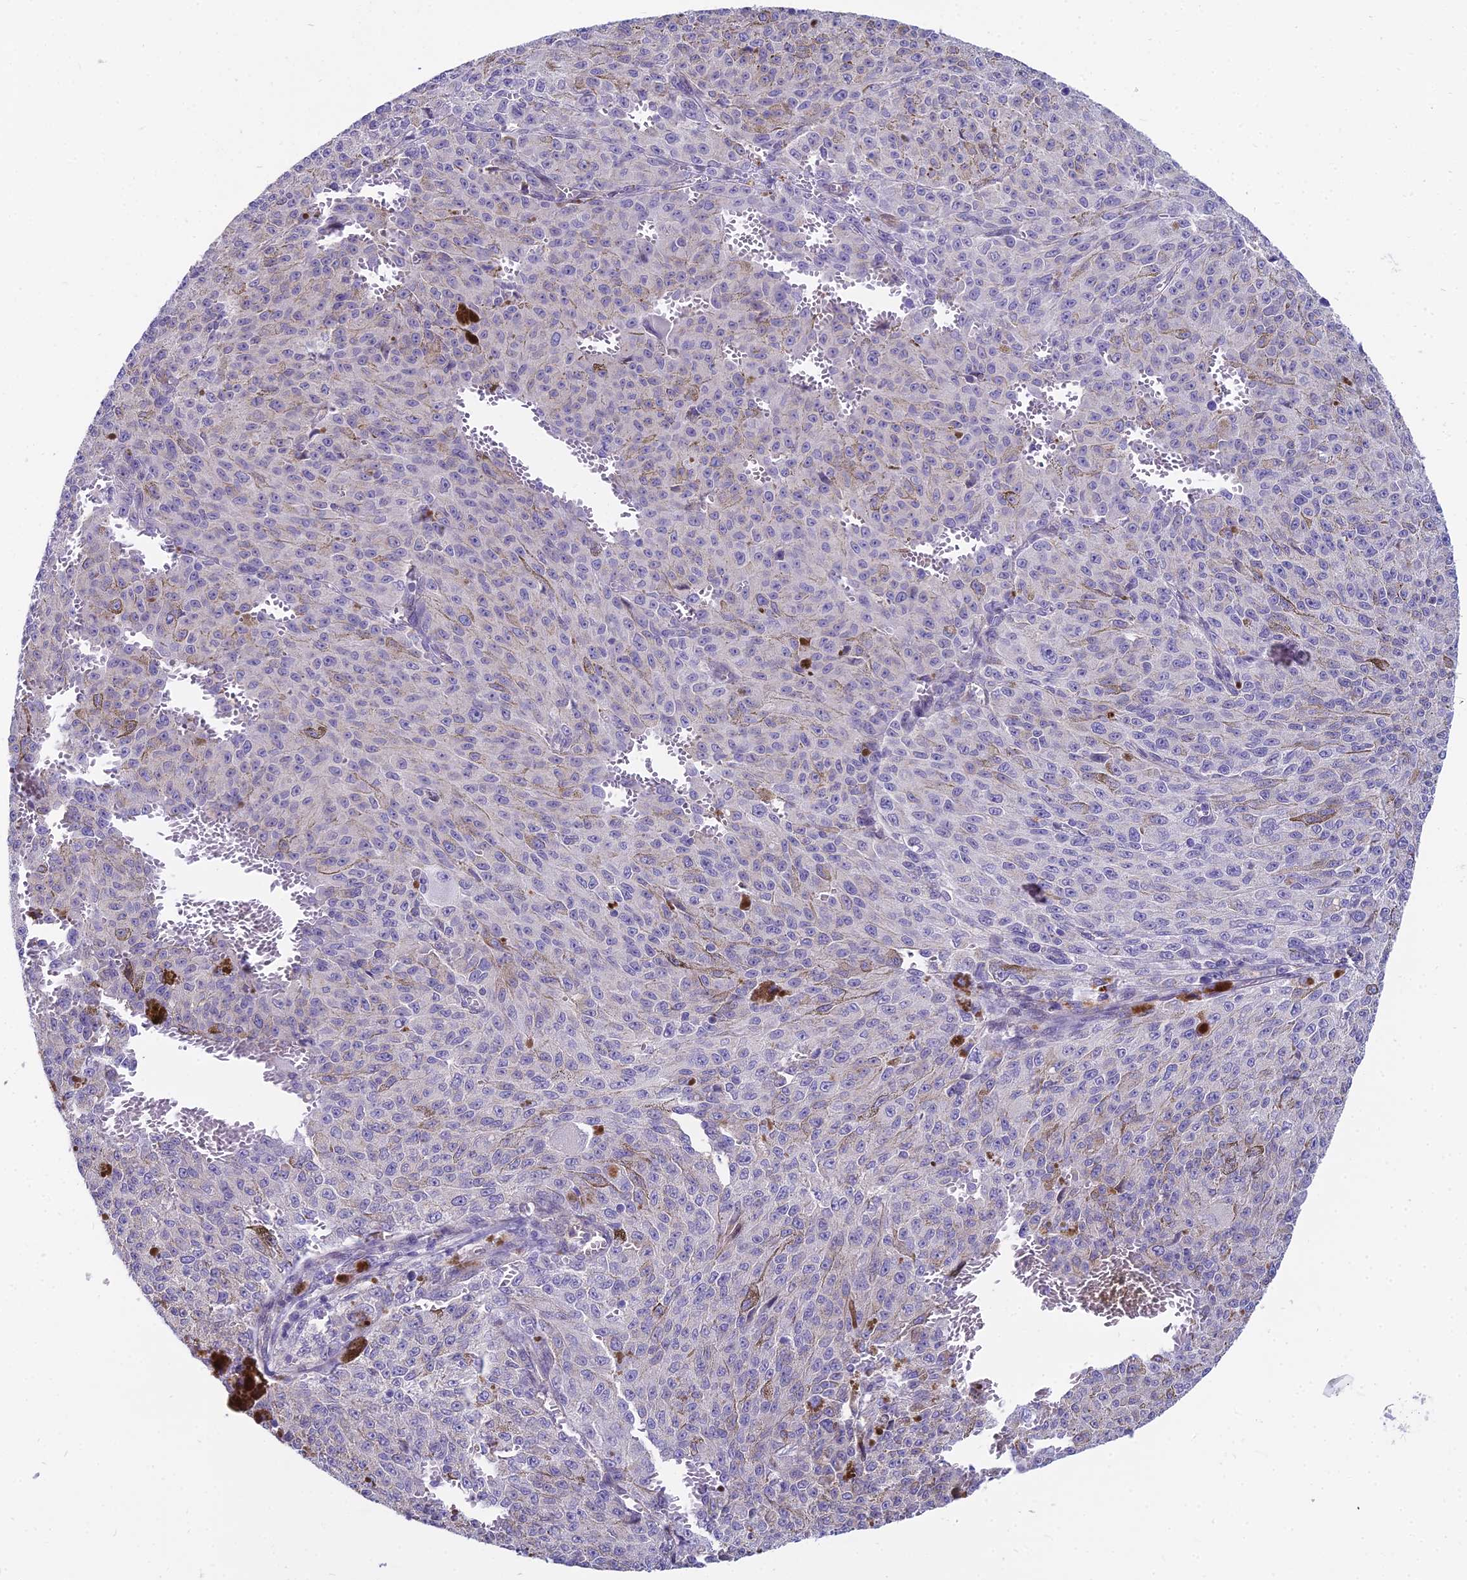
{"staining": {"intensity": "weak", "quantity": "<25%", "location": "cytoplasmic/membranous"}, "tissue": "melanoma", "cell_type": "Tumor cells", "image_type": "cancer", "snomed": [{"axis": "morphology", "description": "Malignant melanoma, NOS"}, {"axis": "topography", "description": "Skin"}], "caption": "An immunohistochemistry (IHC) histopathology image of melanoma is shown. There is no staining in tumor cells of melanoma.", "gene": "HLA-DOA", "patient": {"sex": "female", "age": 52}}